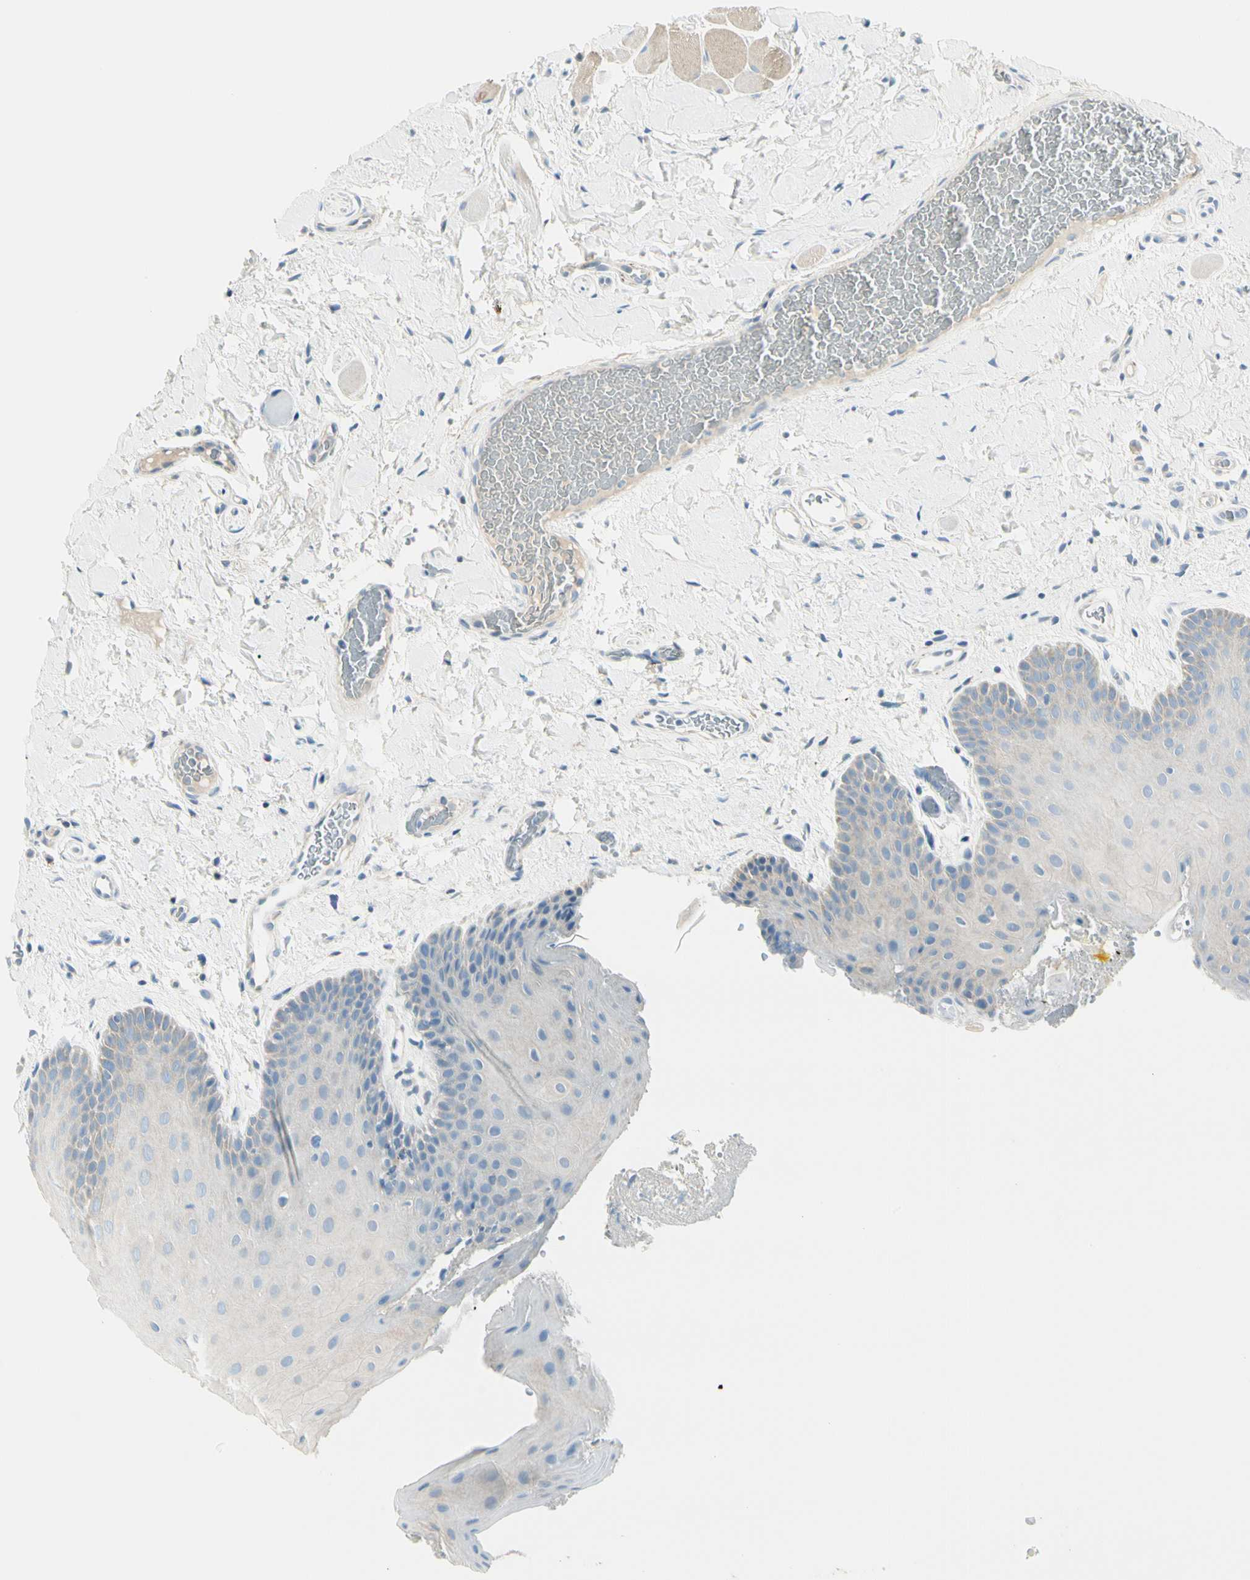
{"staining": {"intensity": "negative", "quantity": "none", "location": "none"}, "tissue": "oral mucosa", "cell_type": "Squamous epithelial cells", "image_type": "normal", "snomed": [{"axis": "morphology", "description": "Normal tissue, NOS"}, {"axis": "topography", "description": "Oral tissue"}], "caption": "Benign oral mucosa was stained to show a protein in brown. There is no significant positivity in squamous epithelial cells. (IHC, brightfield microscopy, high magnification).", "gene": "SLC6A15", "patient": {"sex": "male", "age": 54}}